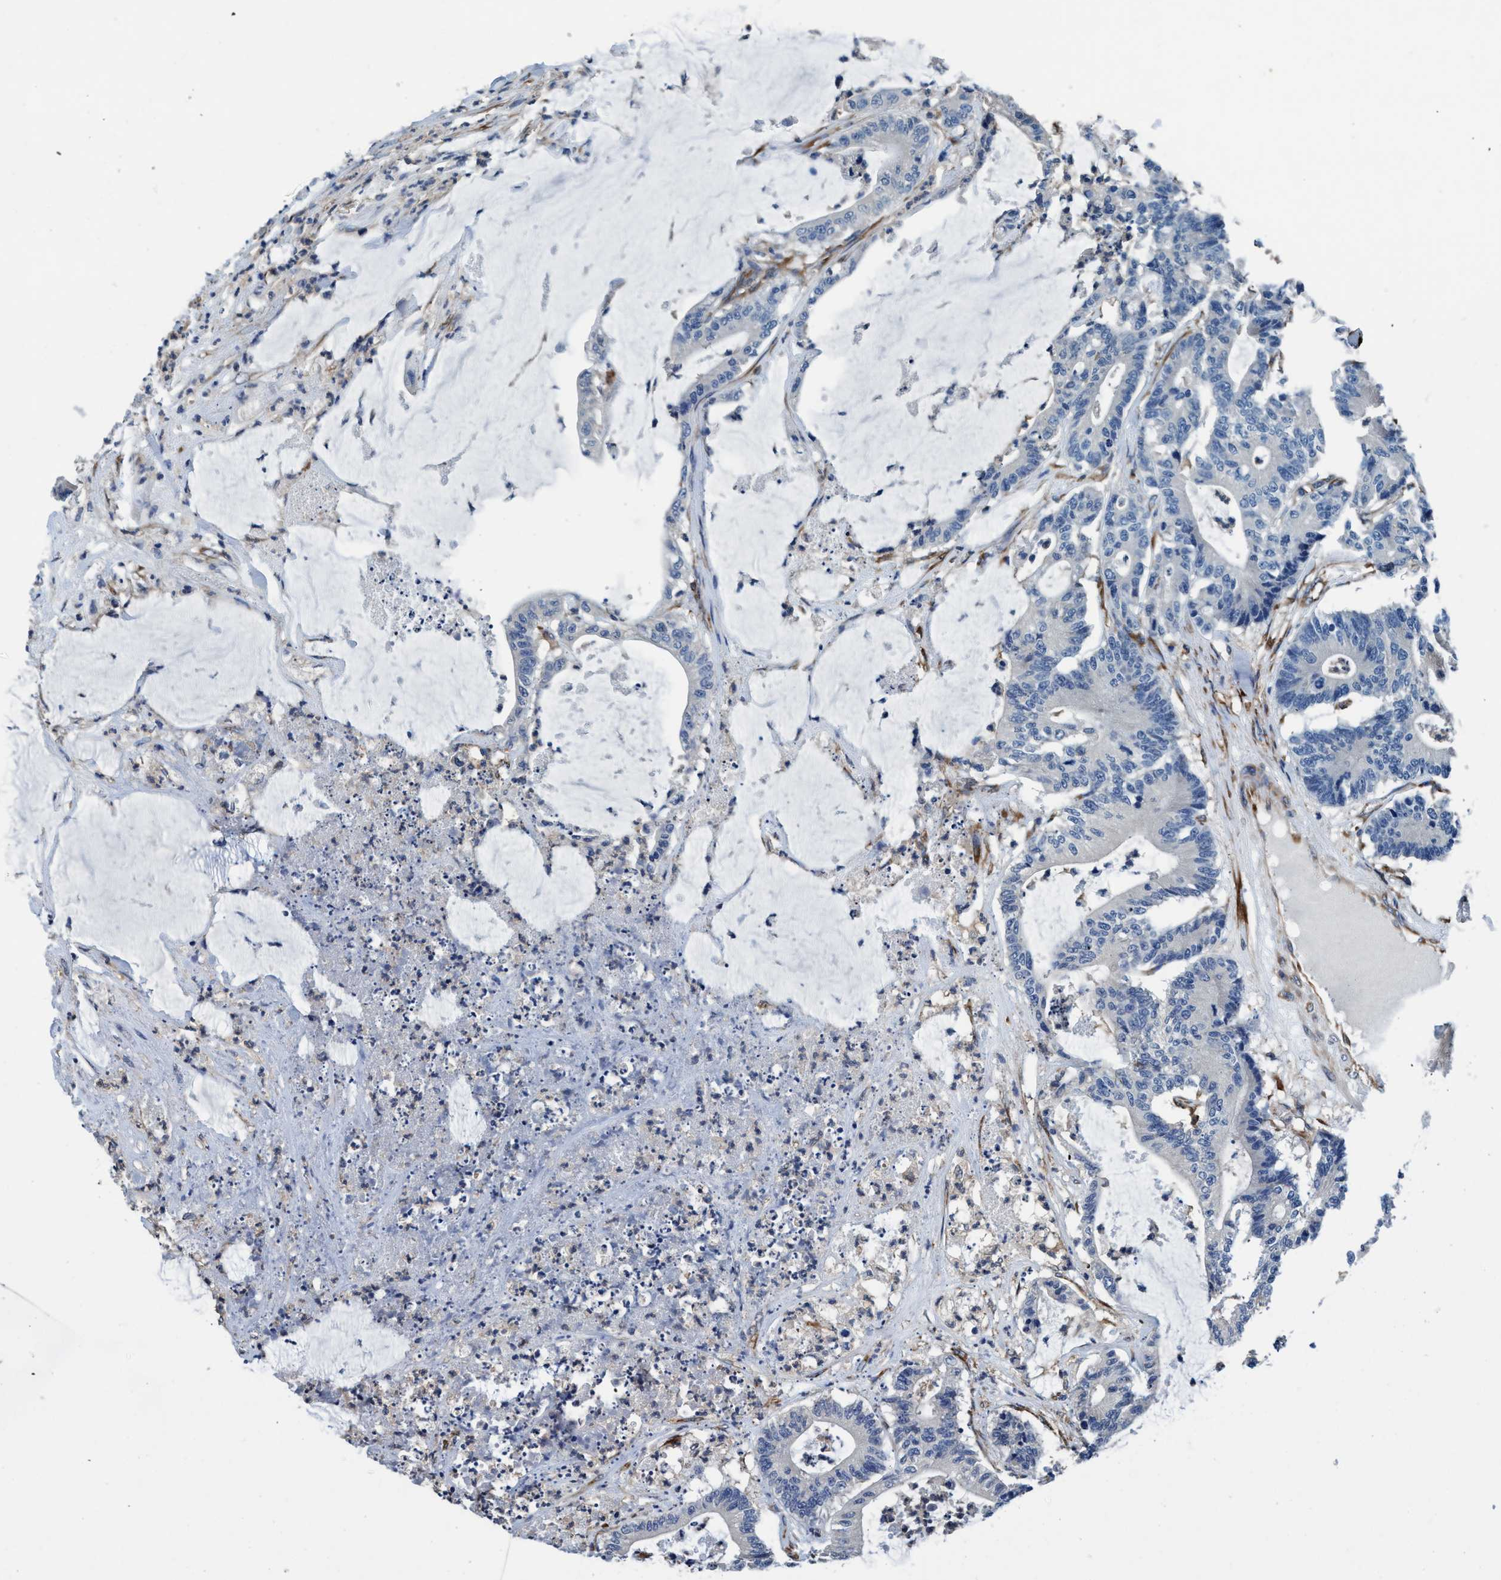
{"staining": {"intensity": "negative", "quantity": "none", "location": "none"}, "tissue": "colorectal cancer", "cell_type": "Tumor cells", "image_type": "cancer", "snomed": [{"axis": "morphology", "description": "Adenocarcinoma, NOS"}, {"axis": "topography", "description": "Colon"}], "caption": "An image of human adenocarcinoma (colorectal) is negative for staining in tumor cells. The staining is performed using DAB (3,3'-diaminobenzidine) brown chromogen with nuclei counter-stained in using hematoxylin.", "gene": "ENDOG", "patient": {"sex": "female", "age": 84}}